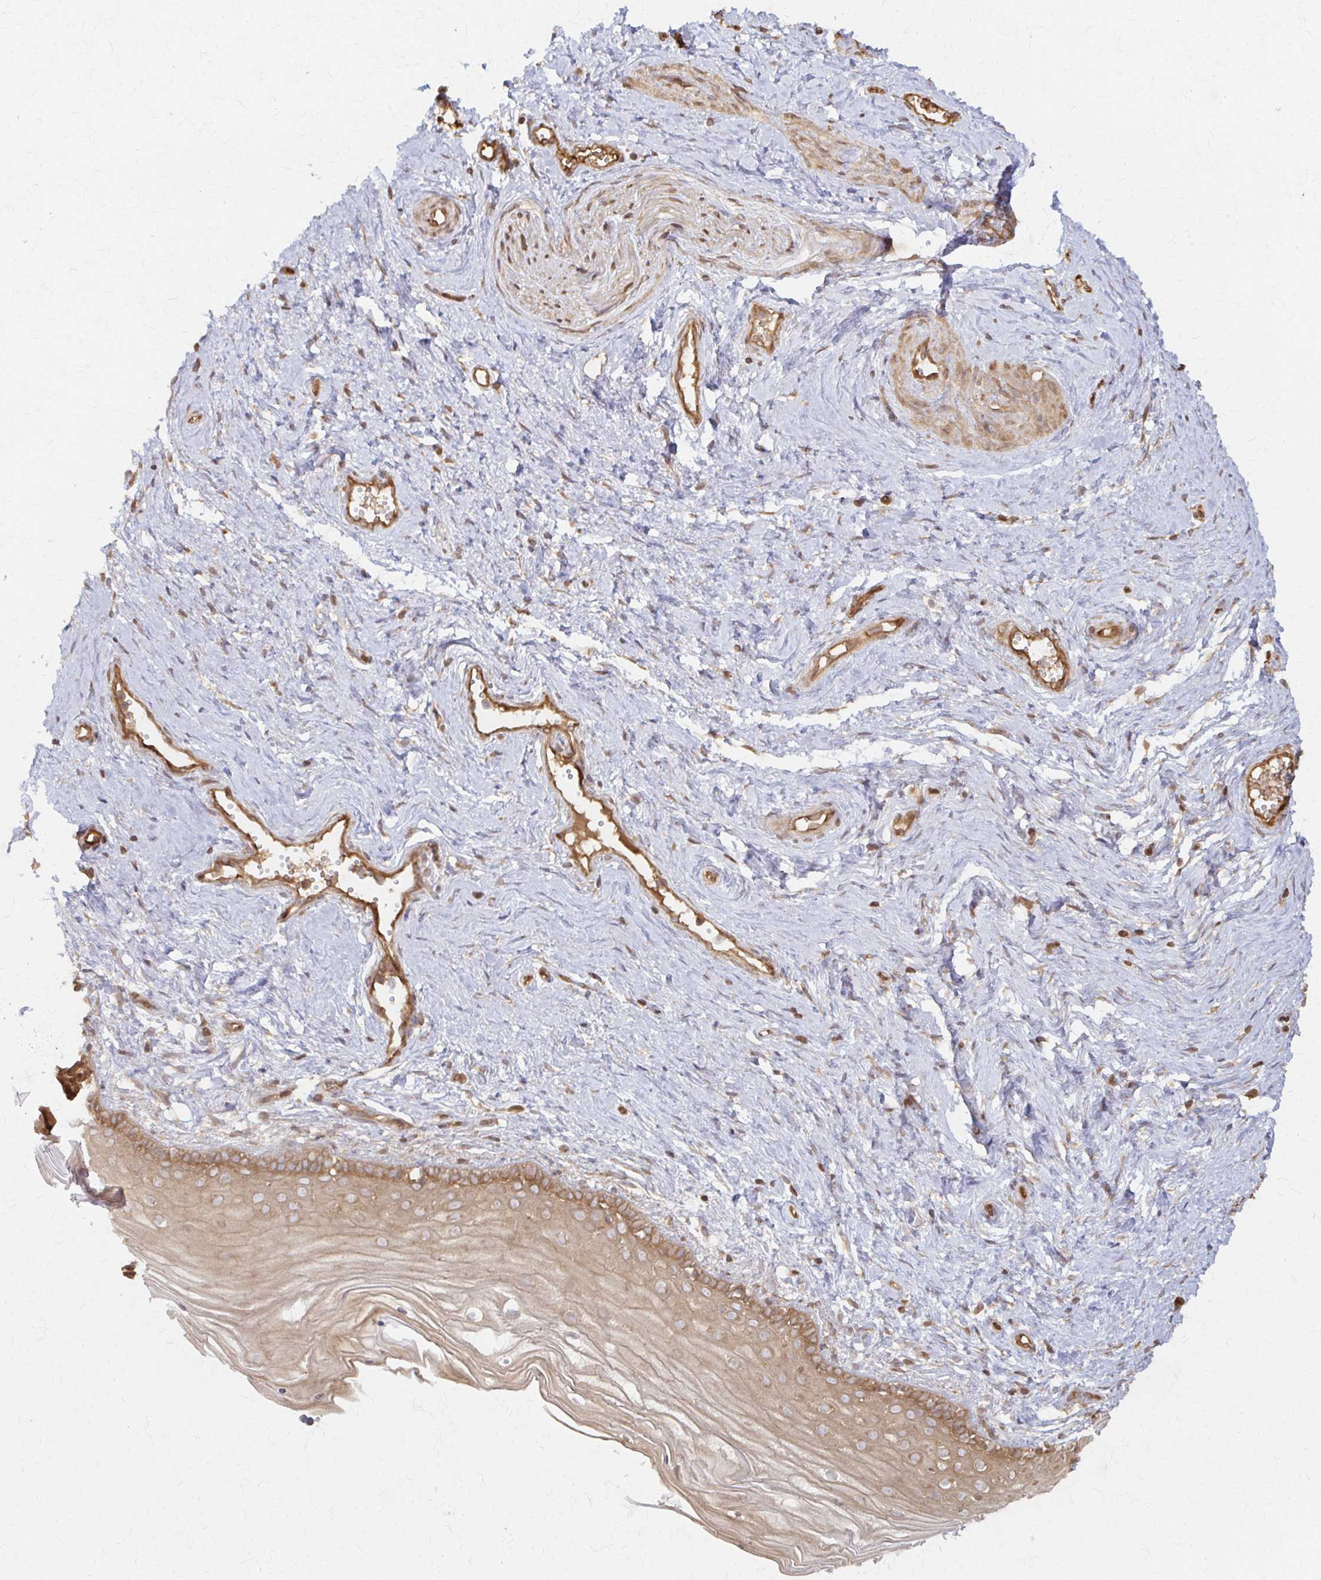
{"staining": {"intensity": "moderate", "quantity": ">75%", "location": "cytoplasmic/membranous"}, "tissue": "vagina", "cell_type": "Squamous epithelial cells", "image_type": "normal", "snomed": [{"axis": "morphology", "description": "Normal tissue, NOS"}, {"axis": "topography", "description": "Vagina"}], "caption": "Vagina stained for a protein (brown) exhibits moderate cytoplasmic/membranous positive staining in approximately >75% of squamous epithelial cells.", "gene": "ARHGAP35", "patient": {"sex": "female", "age": 38}}